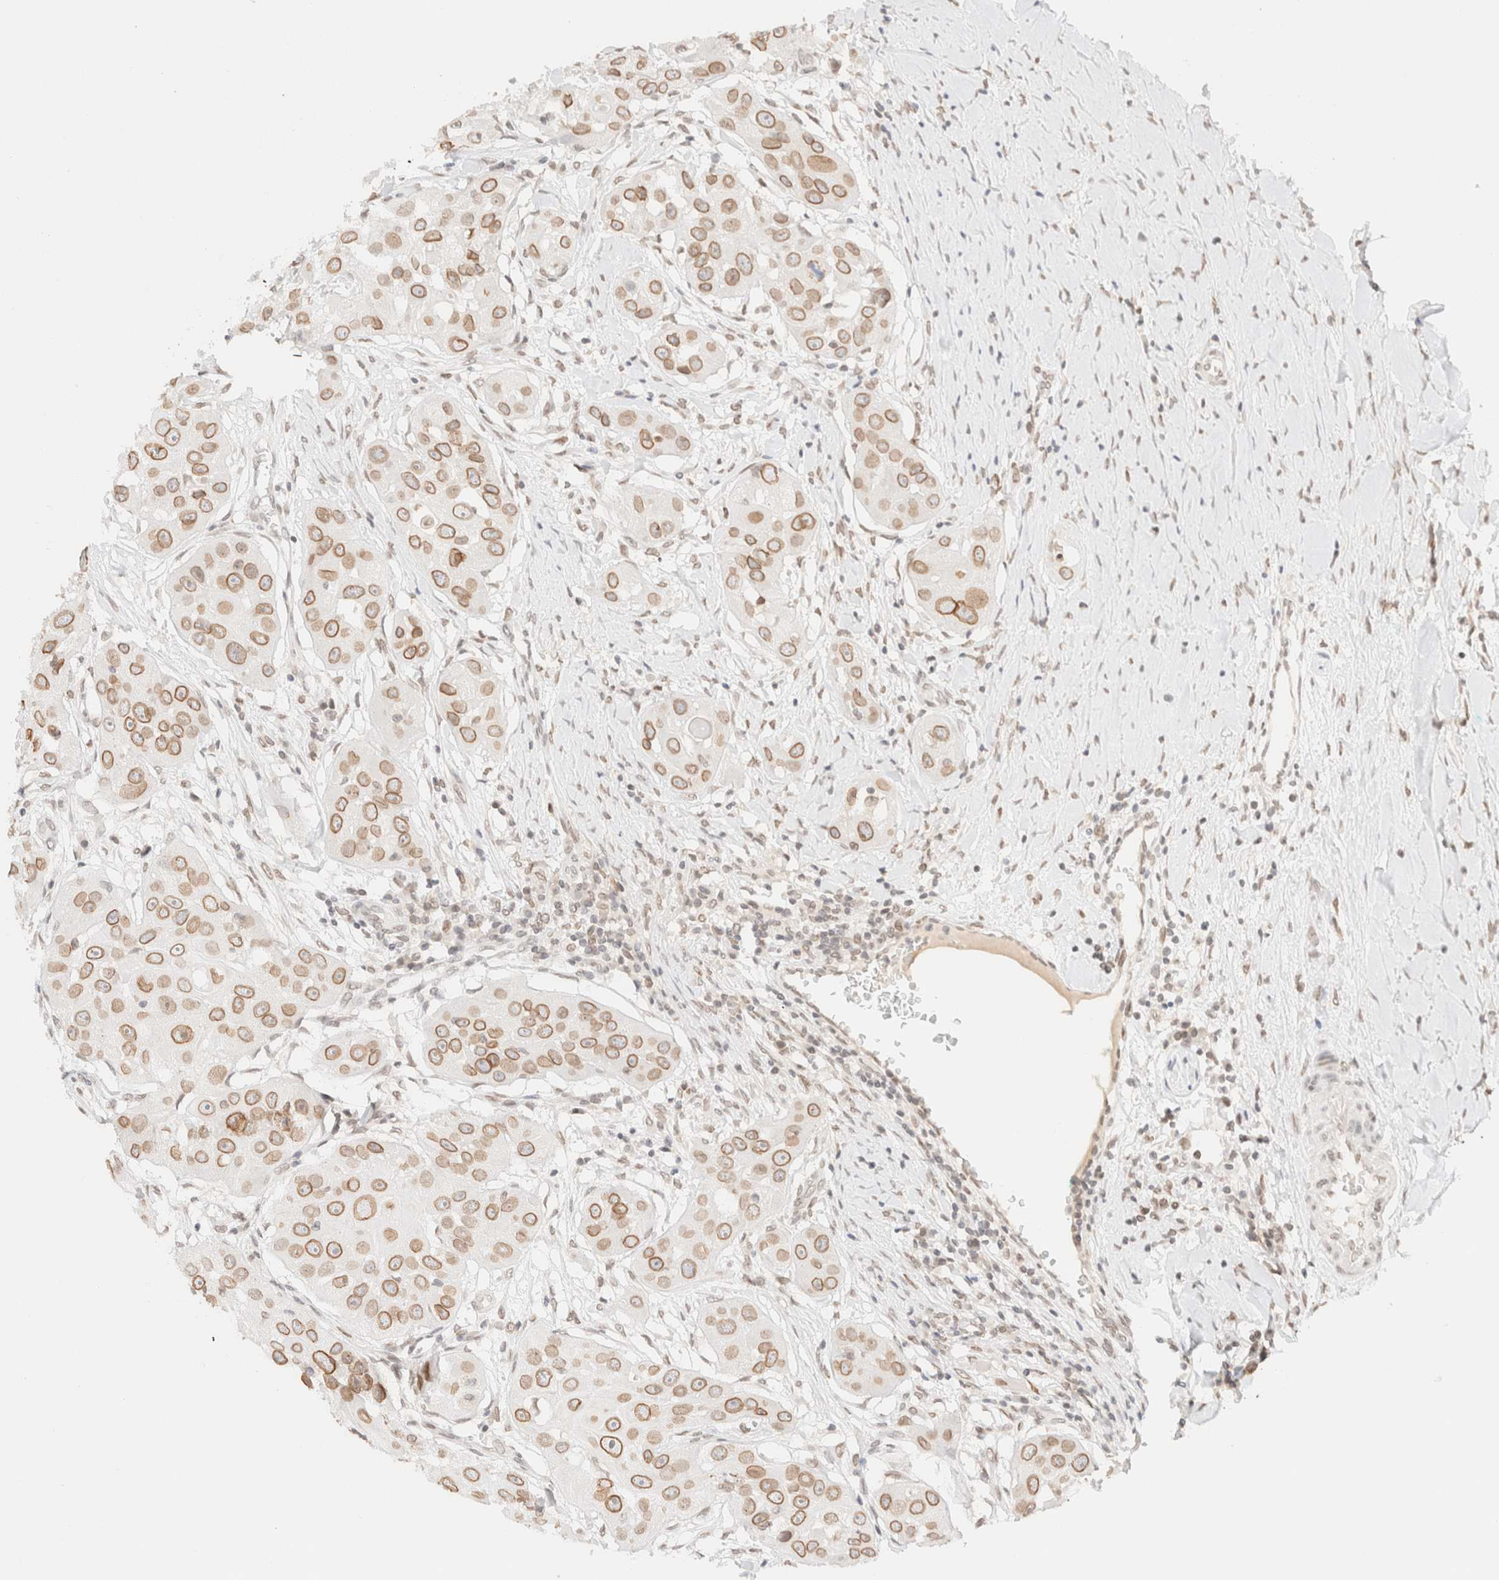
{"staining": {"intensity": "weak", "quantity": ">75%", "location": "cytoplasmic/membranous,nuclear"}, "tissue": "head and neck cancer", "cell_type": "Tumor cells", "image_type": "cancer", "snomed": [{"axis": "morphology", "description": "Normal tissue, NOS"}, {"axis": "morphology", "description": "Squamous cell carcinoma, NOS"}, {"axis": "topography", "description": "Skeletal muscle"}, {"axis": "topography", "description": "Head-Neck"}], "caption": "About >75% of tumor cells in head and neck squamous cell carcinoma show weak cytoplasmic/membranous and nuclear protein staining as visualized by brown immunohistochemical staining.", "gene": "ZNF770", "patient": {"sex": "male", "age": 51}}